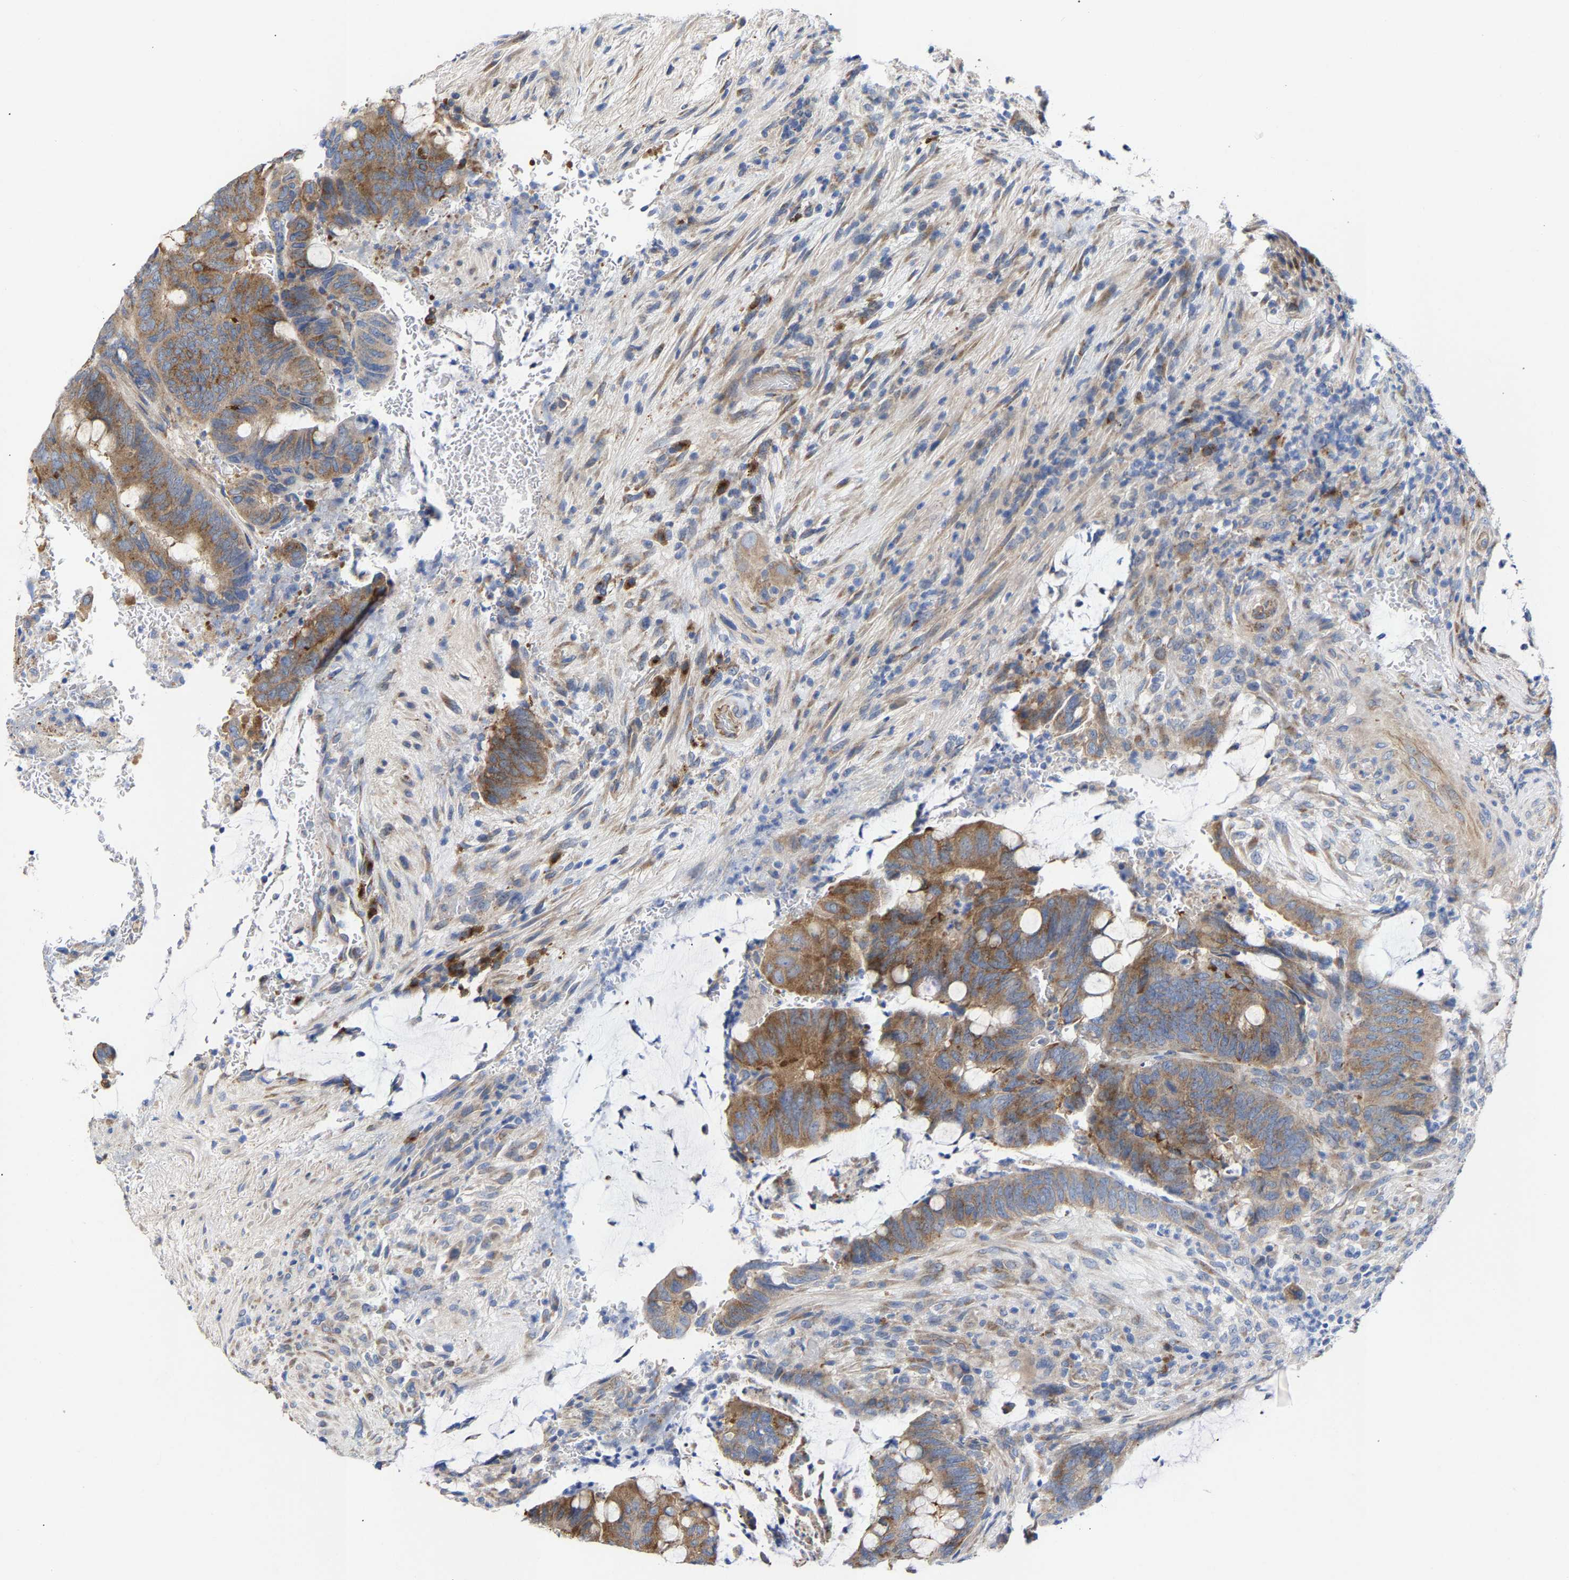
{"staining": {"intensity": "moderate", "quantity": ">75%", "location": "cytoplasmic/membranous"}, "tissue": "colorectal cancer", "cell_type": "Tumor cells", "image_type": "cancer", "snomed": [{"axis": "morphology", "description": "Normal tissue, NOS"}, {"axis": "morphology", "description": "Adenocarcinoma, NOS"}, {"axis": "topography", "description": "Rectum"}, {"axis": "topography", "description": "Peripheral nerve tissue"}], "caption": "Immunohistochemistry (IHC) (DAB) staining of colorectal cancer (adenocarcinoma) displays moderate cytoplasmic/membranous protein positivity in approximately >75% of tumor cells.", "gene": "PPP1R15A", "patient": {"sex": "male", "age": 92}}